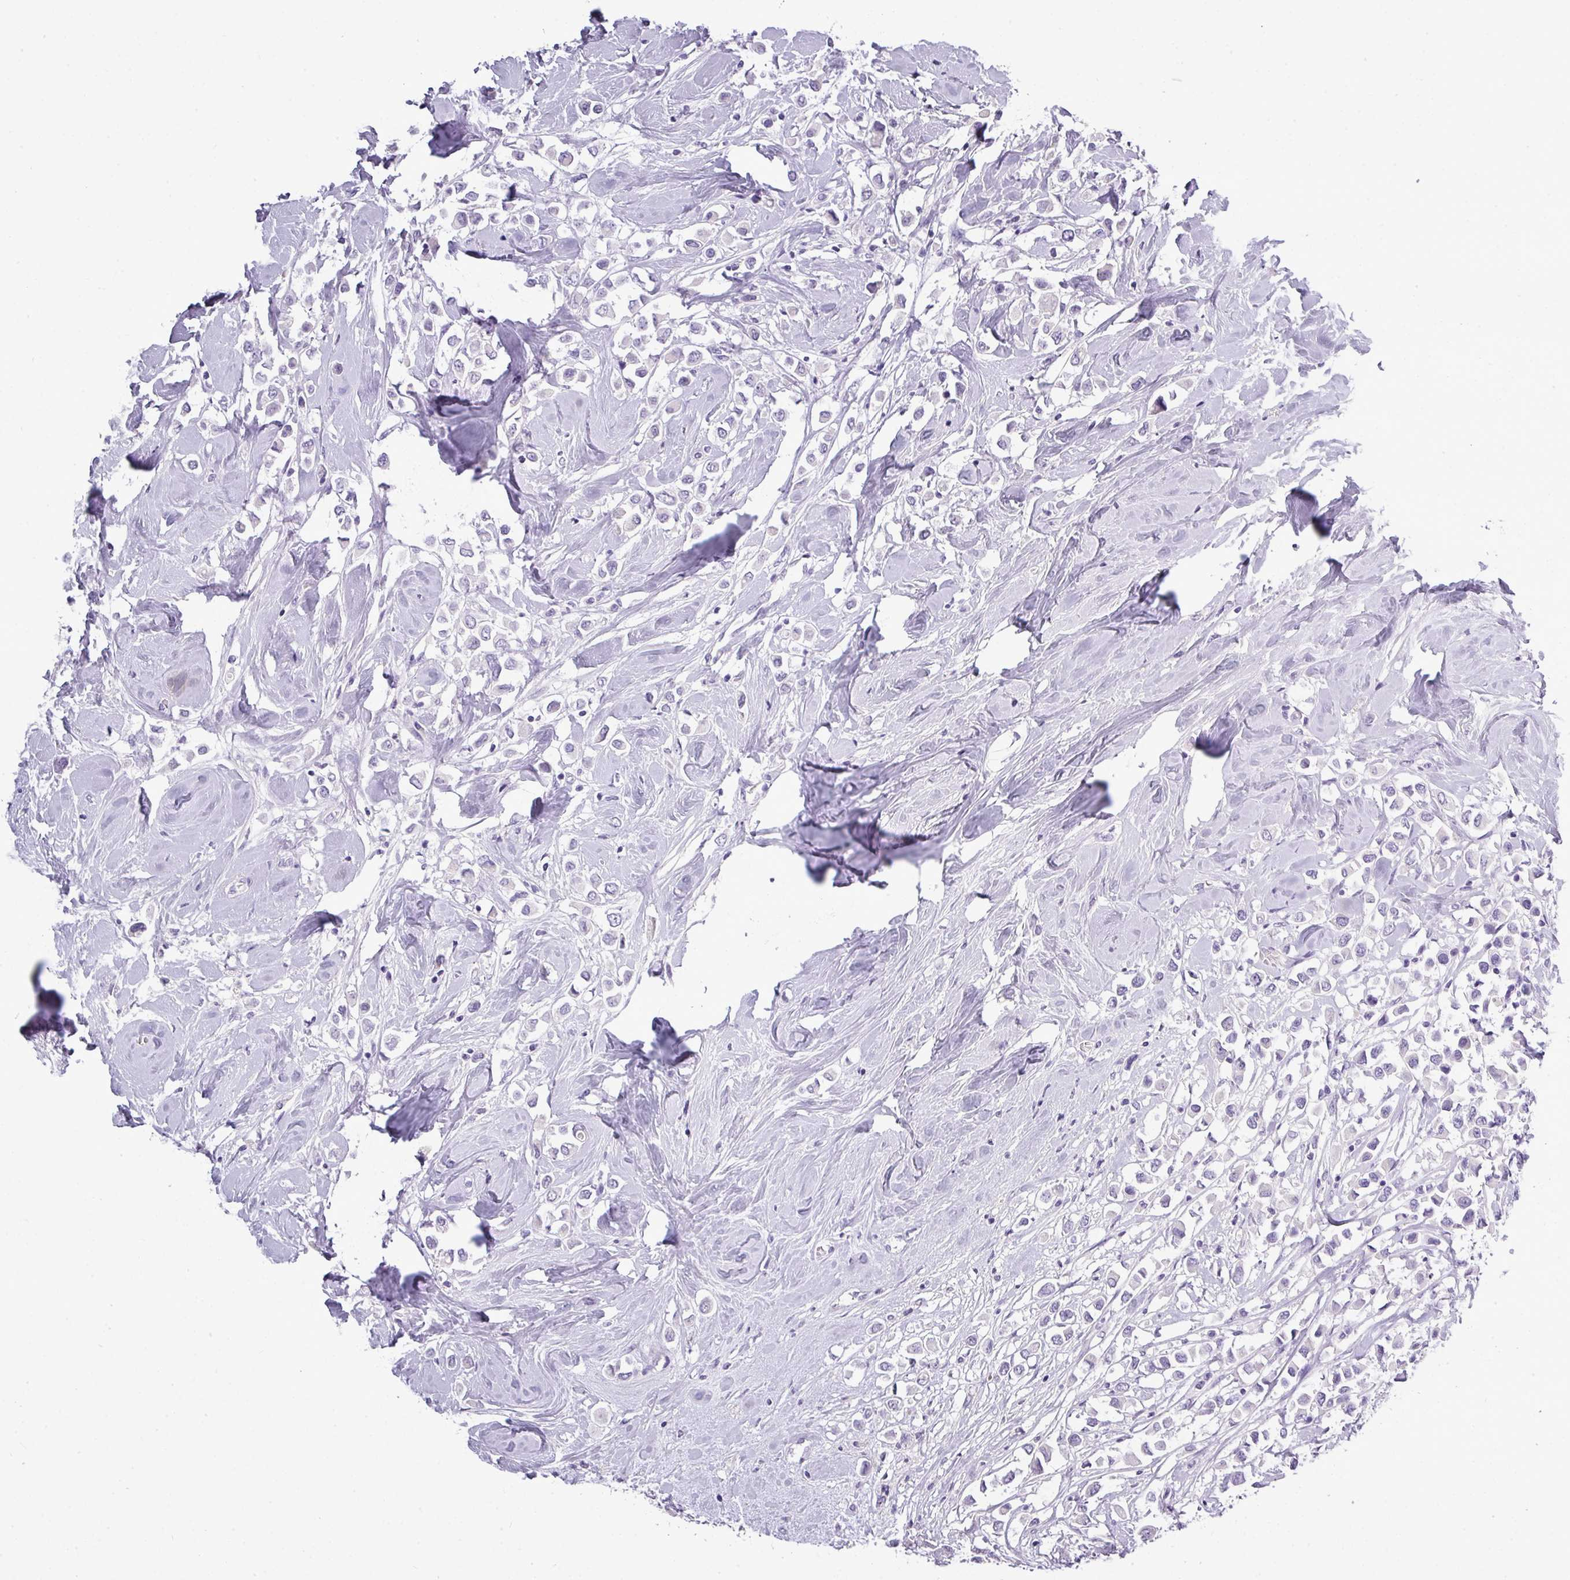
{"staining": {"intensity": "negative", "quantity": "none", "location": "none"}, "tissue": "breast cancer", "cell_type": "Tumor cells", "image_type": "cancer", "snomed": [{"axis": "morphology", "description": "Duct carcinoma"}, {"axis": "topography", "description": "Breast"}], "caption": "The histopathology image displays no staining of tumor cells in breast cancer. The staining is performed using DAB (3,3'-diaminobenzidine) brown chromogen with nuclei counter-stained in using hematoxylin.", "gene": "TMEM91", "patient": {"sex": "female", "age": 61}}